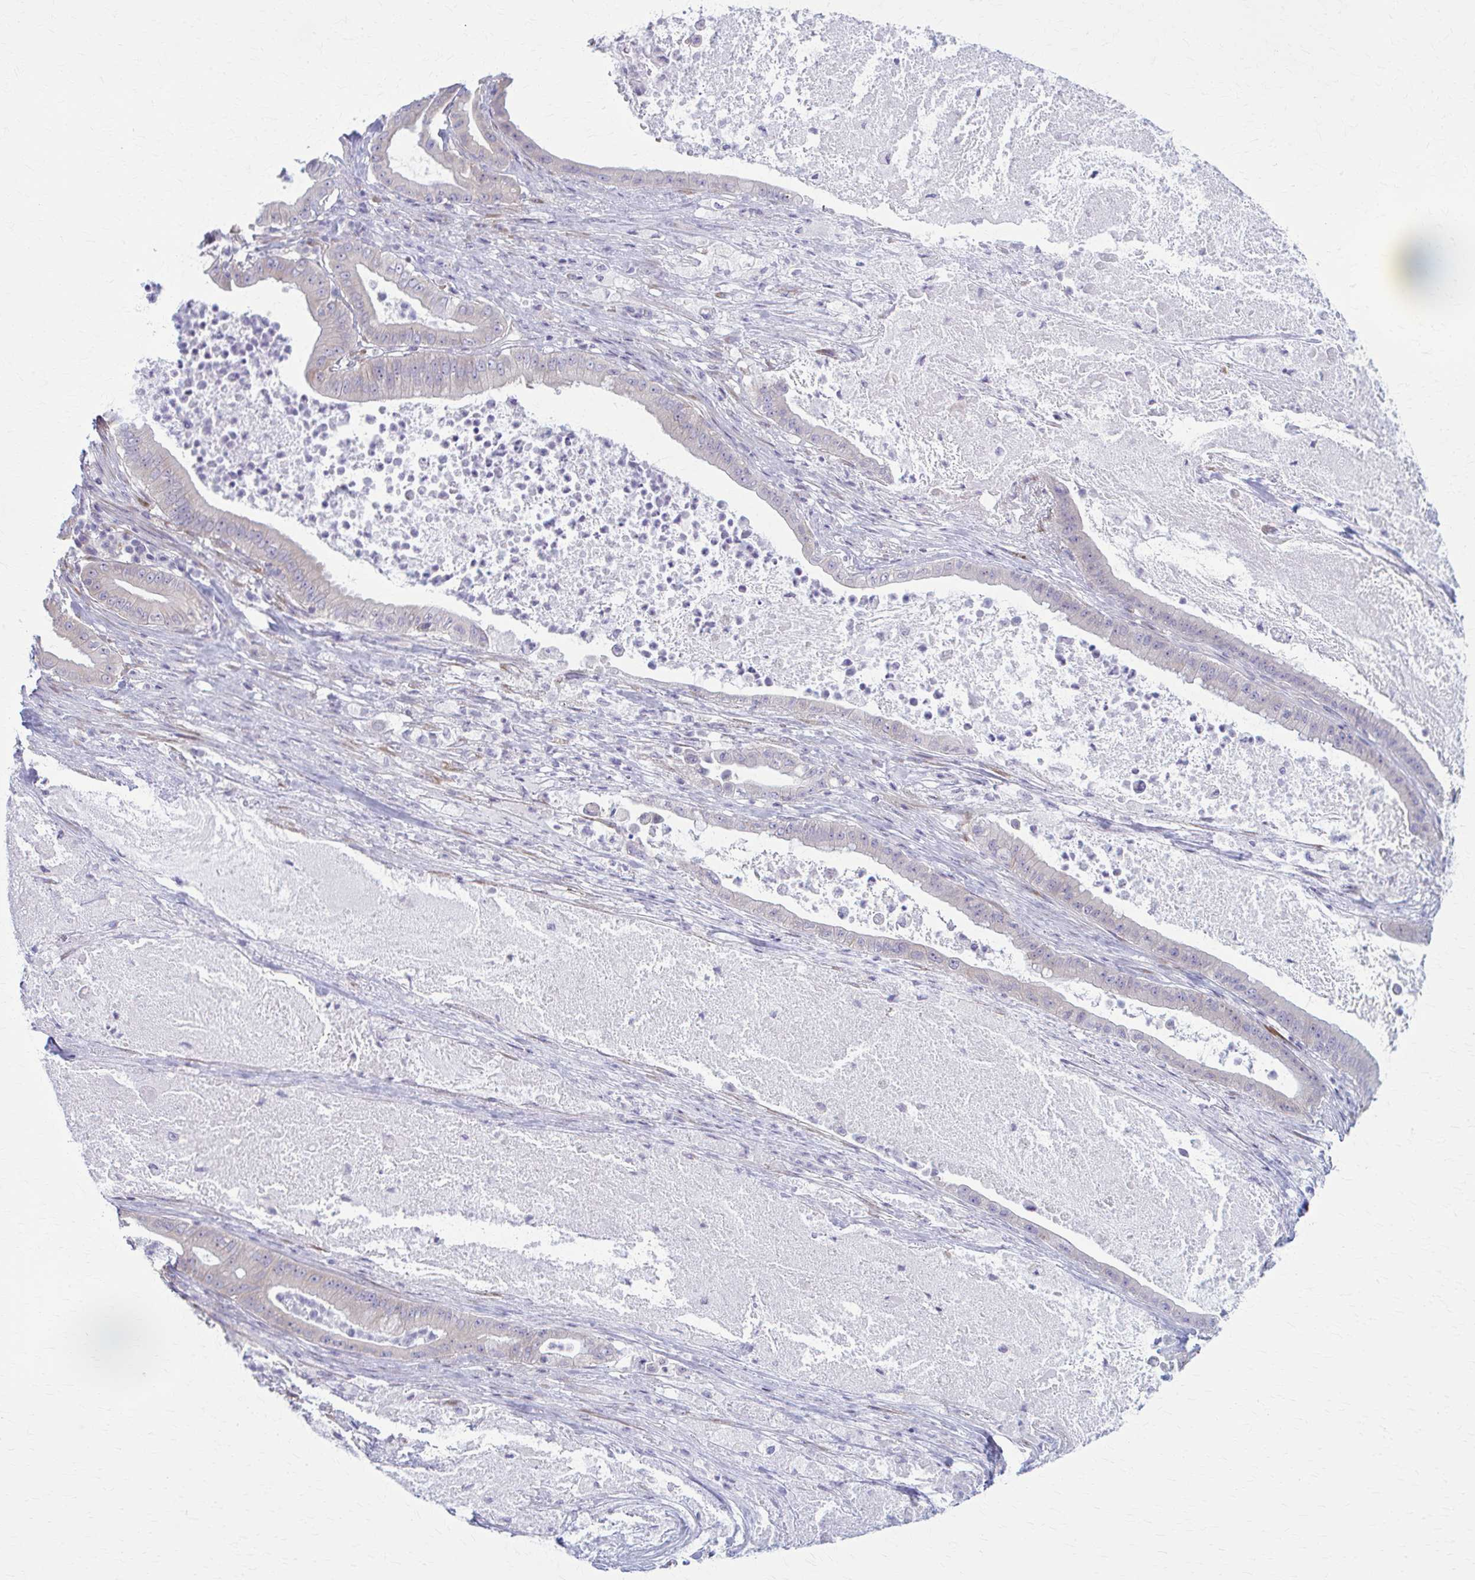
{"staining": {"intensity": "negative", "quantity": "none", "location": "none"}, "tissue": "pancreatic cancer", "cell_type": "Tumor cells", "image_type": "cancer", "snomed": [{"axis": "morphology", "description": "Adenocarcinoma, NOS"}, {"axis": "topography", "description": "Pancreas"}], "caption": "The histopathology image demonstrates no staining of tumor cells in pancreatic adenocarcinoma.", "gene": "PRKRA", "patient": {"sex": "male", "age": 71}}